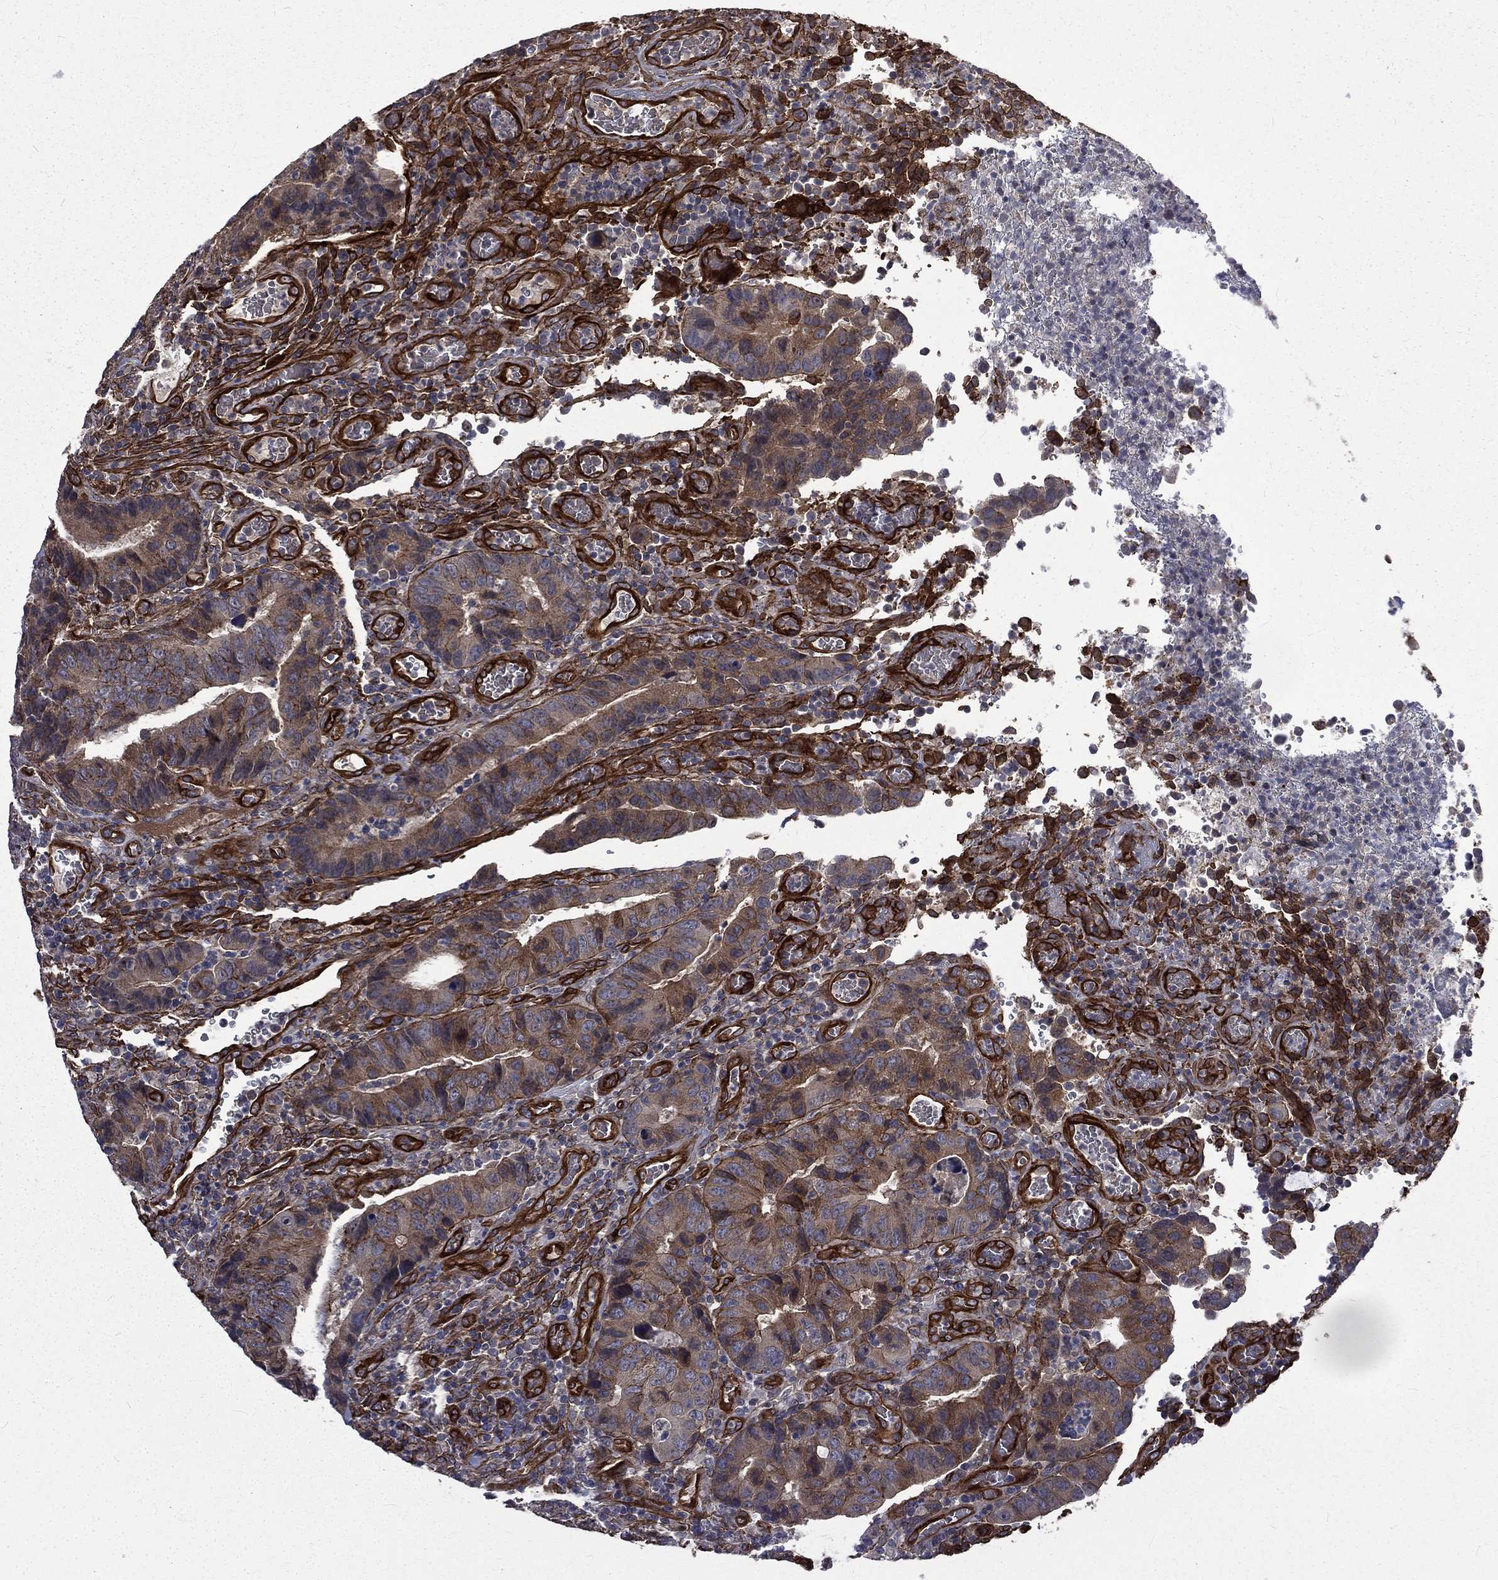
{"staining": {"intensity": "moderate", "quantity": "<25%", "location": "cytoplasmic/membranous"}, "tissue": "colorectal cancer", "cell_type": "Tumor cells", "image_type": "cancer", "snomed": [{"axis": "morphology", "description": "Adenocarcinoma, NOS"}, {"axis": "topography", "description": "Colon"}], "caption": "Moderate cytoplasmic/membranous positivity is appreciated in approximately <25% of tumor cells in colorectal cancer (adenocarcinoma). Using DAB (brown) and hematoxylin (blue) stains, captured at high magnification using brightfield microscopy.", "gene": "PPFIBP1", "patient": {"sex": "female", "age": 56}}